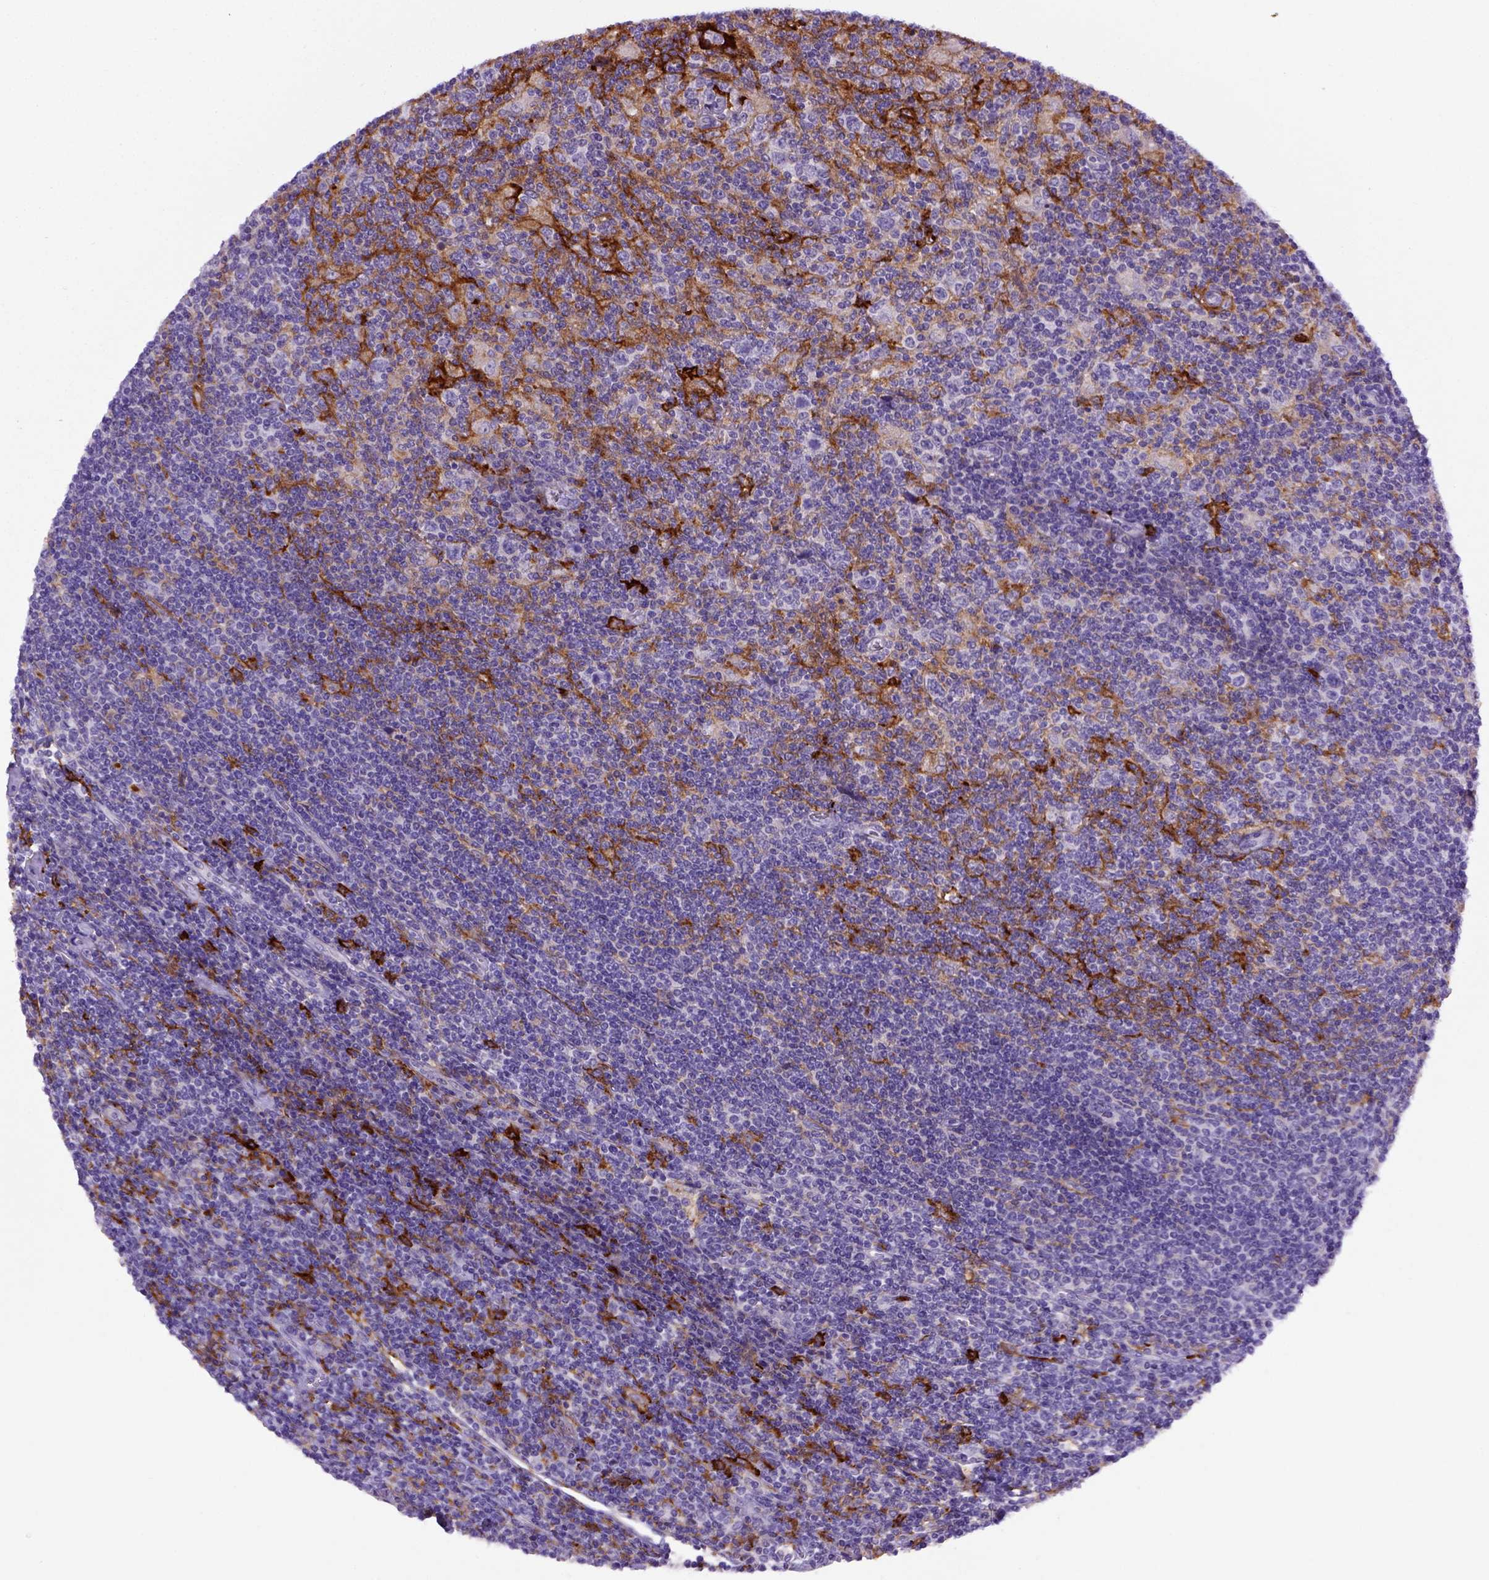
{"staining": {"intensity": "negative", "quantity": "none", "location": "none"}, "tissue": "lymphoma", "cell_type": "Tumor cells", "image_type": "cancer", "snomed": [{"axis": "morphology", "description": "Hodgkin's disease, NOS"}, {"axis": "topography", "description": "Lymph node"}], "caption": "Human Hodgkin's disease stained for a protein using immunohistochemistry (IHC) reveals no expression in tumor cells.", "gene": "CD14", "patient": {"sex": "male", "age": 40}}